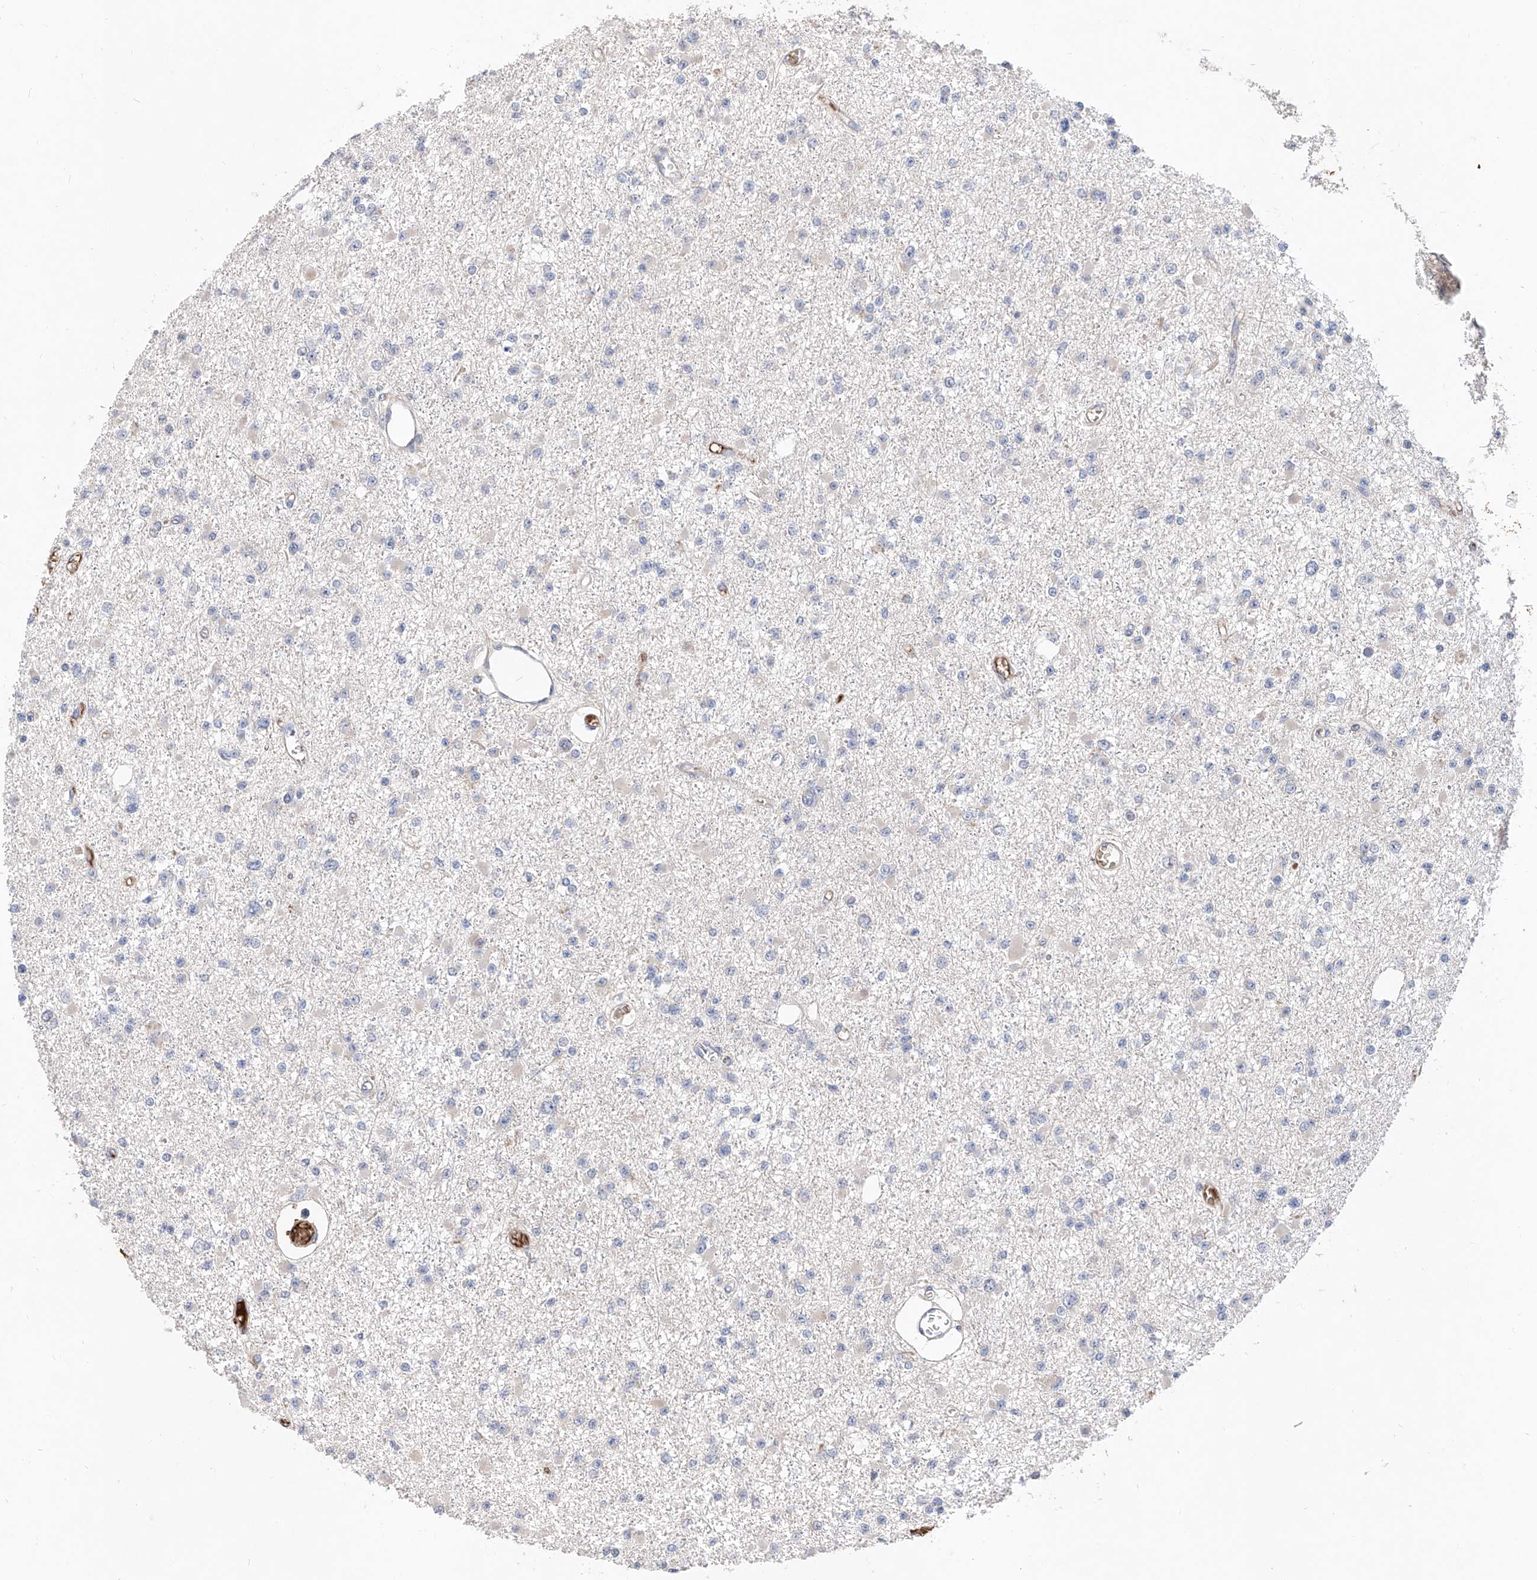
{"staining": {"intensity": "negative", "quantity": "none", "location": "none"}, "tissue": "glioma", "cell_type": "Tumor cells", "image_type": "cancer", "snomed": [{"axis": "morphology", "description": "Glioma, malignant, Low grade"}, {"axis": "topography", "description": "Brain"}], "caption": "An image of human malignant low-grade glioma is negative for staining in tumor cells.", "gene": "FUCA2", "patient": {"sex": "female", "age": 22}}